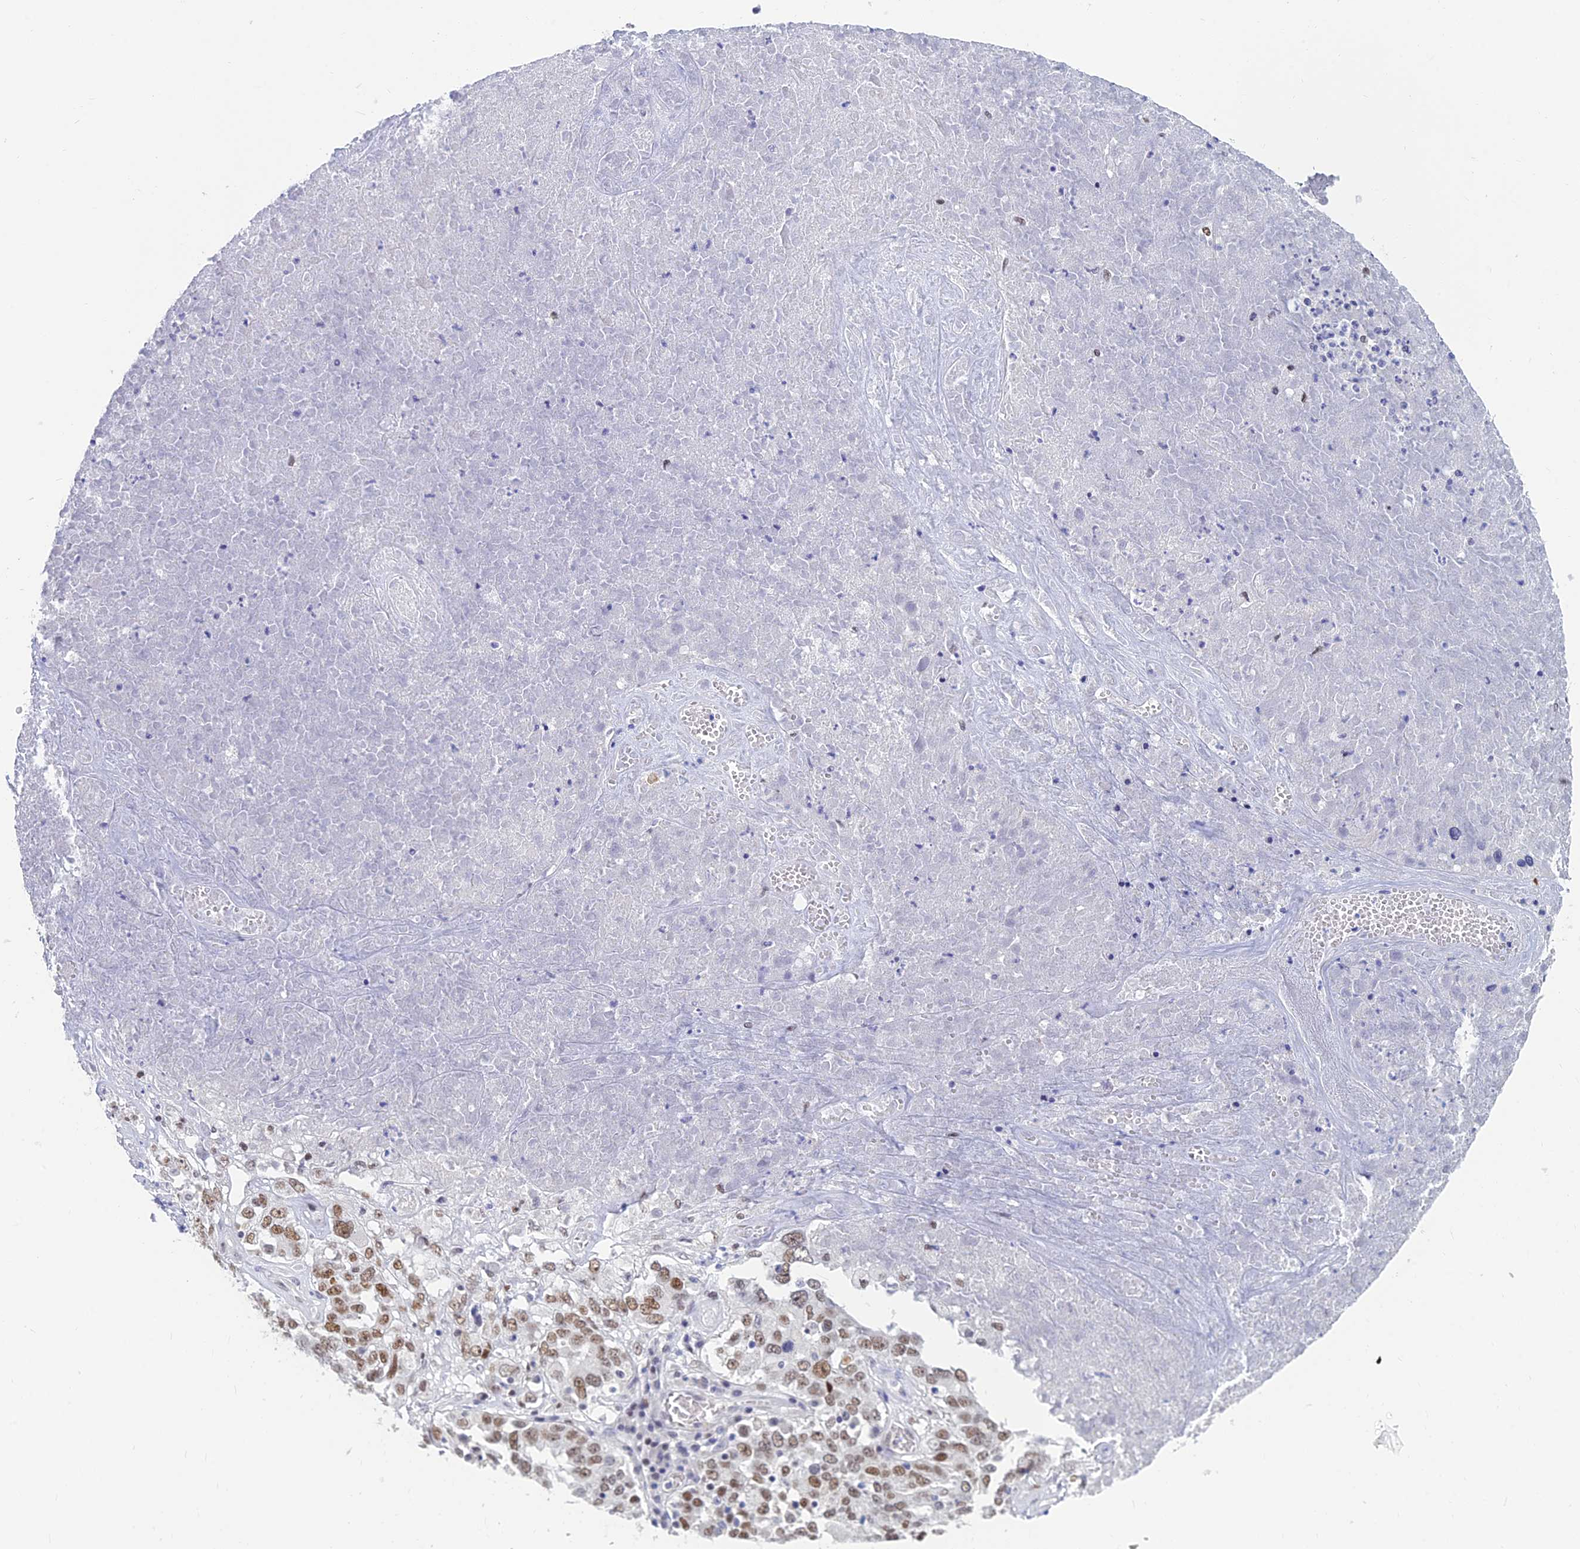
{"staining": {"intensity": "moderate", "quantity": ">75%", "location": "nuclear"}, "tissue": "ovarian cancer", "cell_type": "Tumor cells", "image_type": "cancer", "snomed": [{"axis": "morphology", "description": "Carcinoma, endometroid"}, {"axis": "topography", "description": "Ovary"}], "caption": "Tumor cells demonstrate medium levels of moderate nuclear staining in approximately >75% of cells in human ovarian endometroid carcinoma. (Brightfield microscopy of DAB IHC at high magnification).", "gene": "CLK4", "patient": {"sex": "female", "age": 62}}